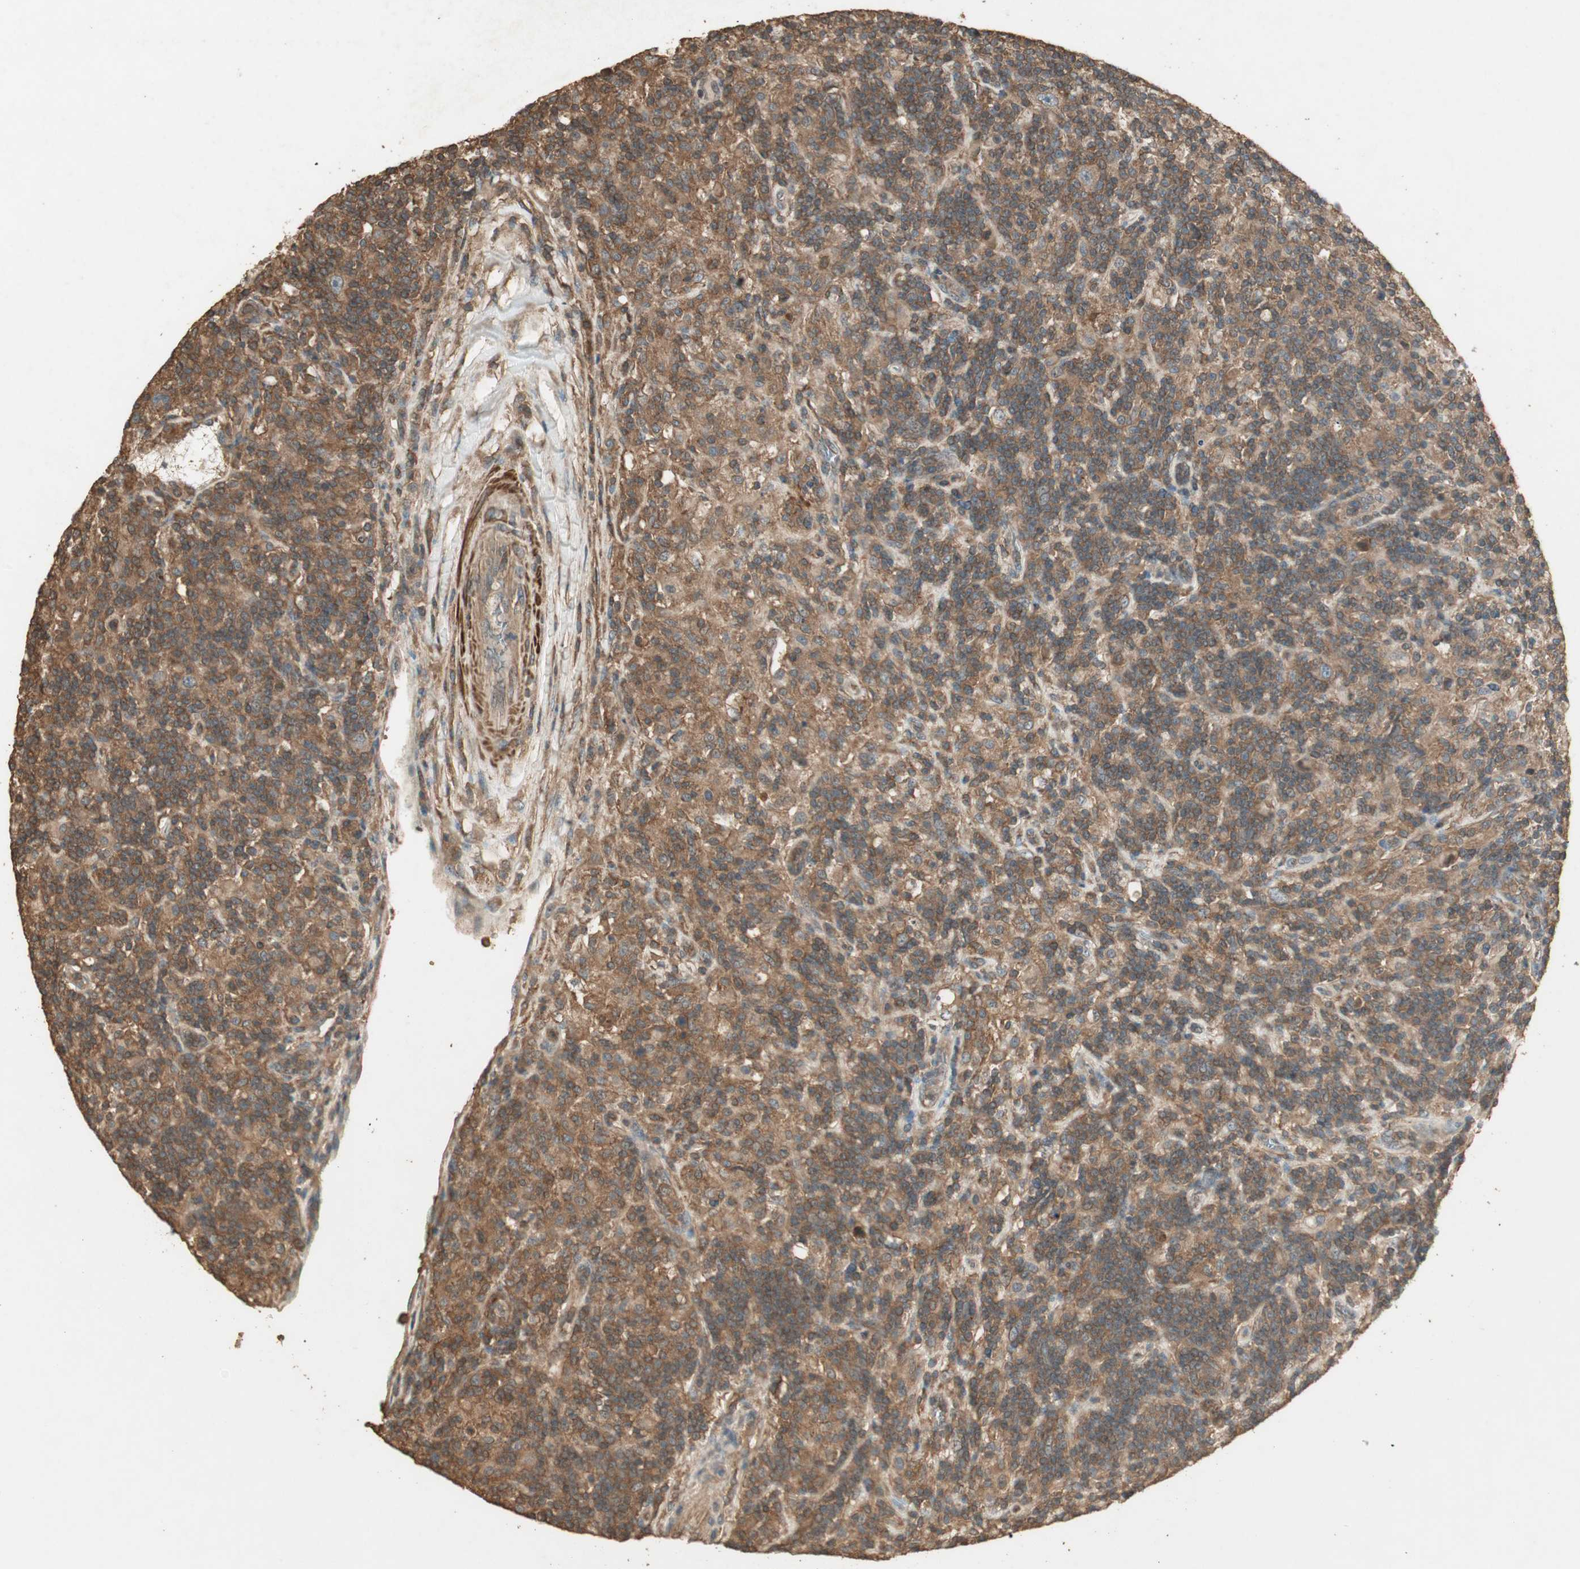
{"staining": {"intensity": "strong", "quantity": ">75%", "location": "cytoplasmic/membranous"}, "tissue": "lymphoma", "cell_type": "Tumor cells", "image_type": "cancer", "snomed": [{"axis": "morphology", "description": "Hodgkin's disease, NOS"}, {"axis": "topography", "description": "Lymph node"}], "caption": "DAB immunohistochemical staining of Hodgkin's disease exhibits strong cytoplasmic/membranous protein positivity in approximately >75% of tumor cells.", "gene": "USP2", "patient": {"sex": "male", "age": 70}}